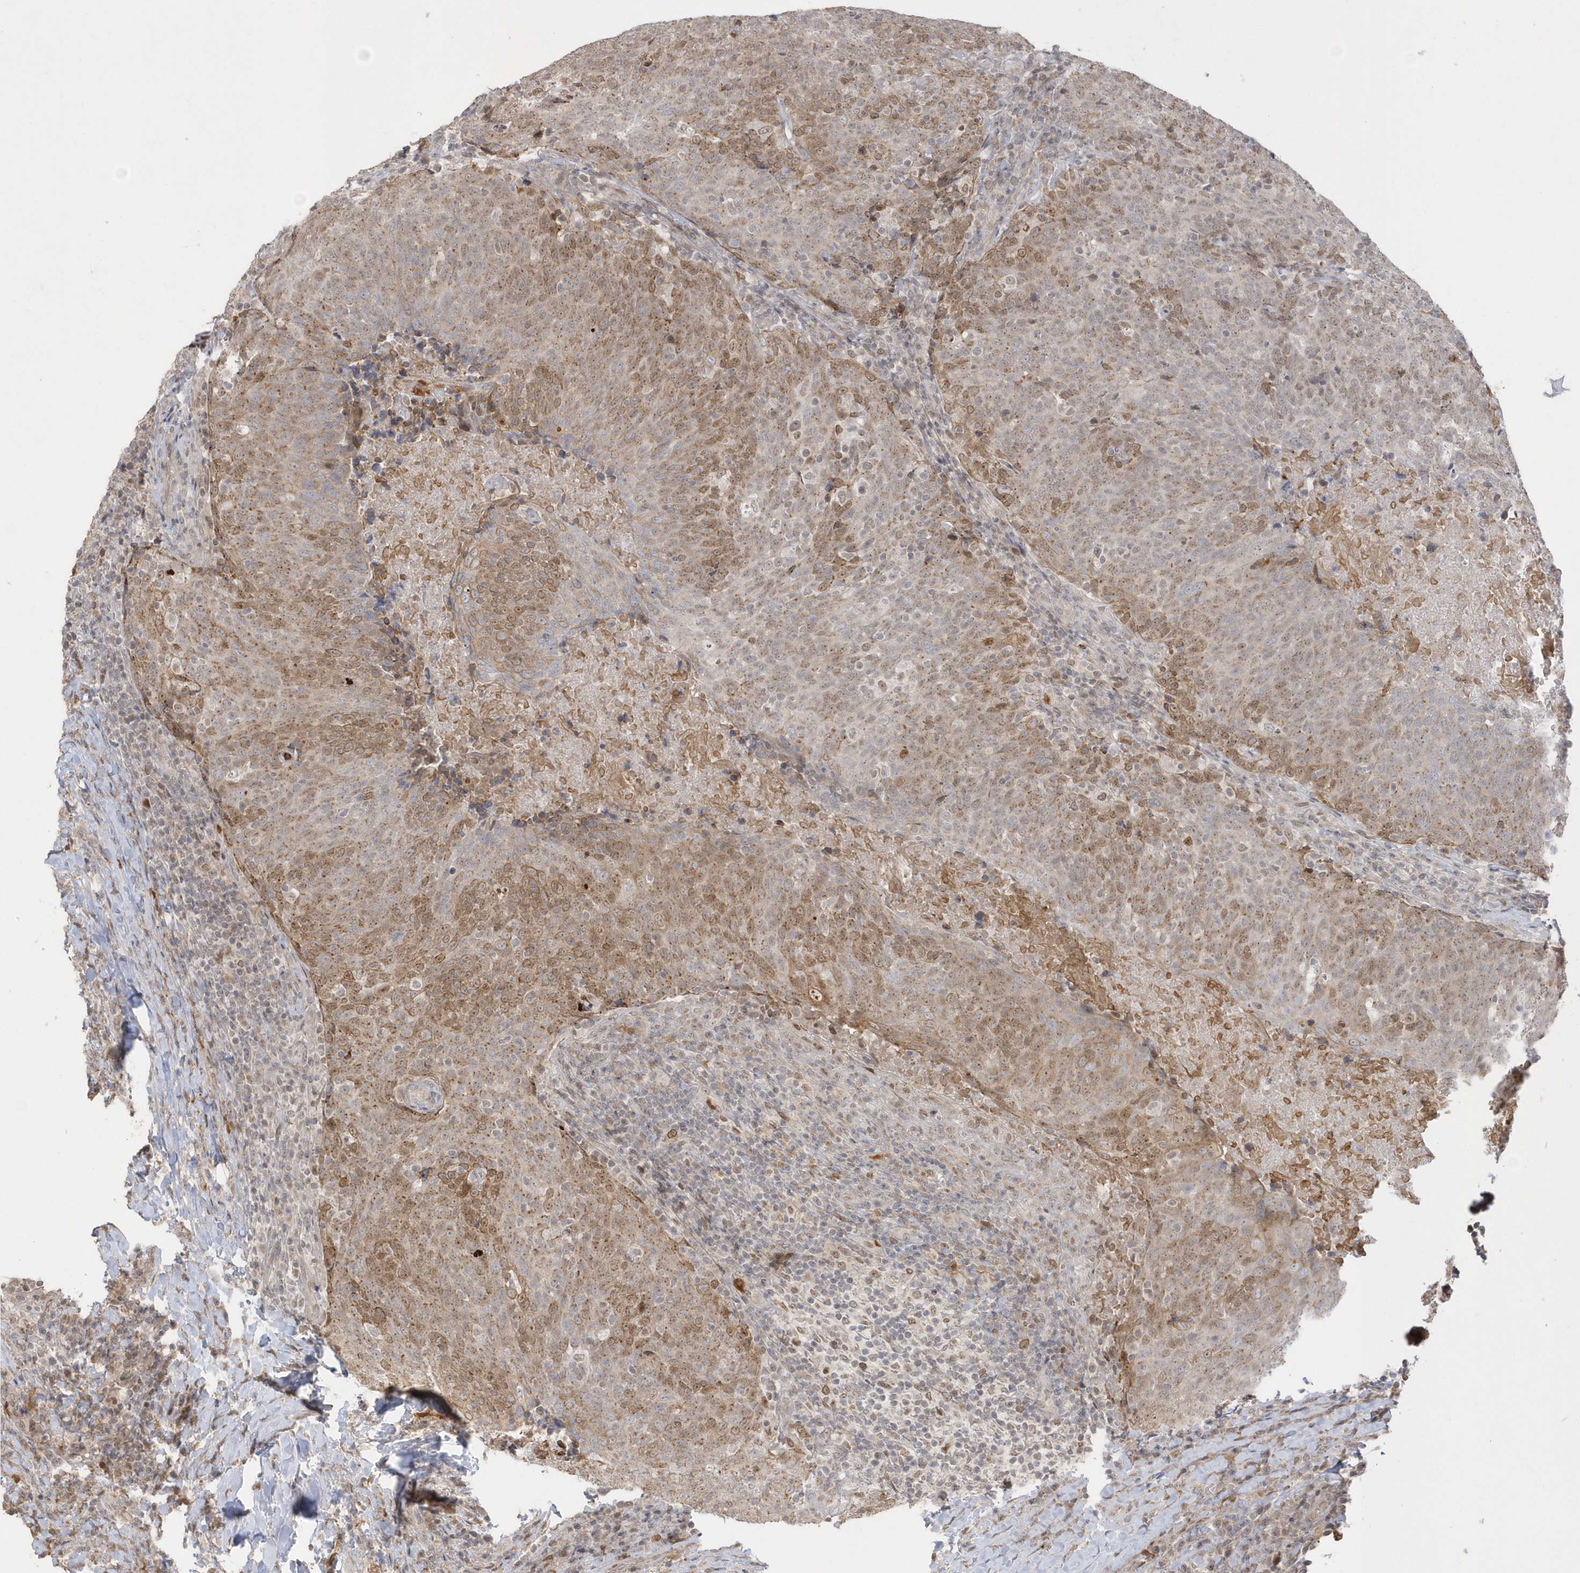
{"staining": {"intensity": "moderate", "quantity": ">75%", "location": "cytoplasmic/membranous,nuclear"}, "tissue": "head and neck cancer", "cell_type": "Tumor cells", "image_type": "cancer", "snomed": [{"axis": "morphology", "description": "Squamous cell carcinoma, NOS"}, {"axis": "morphology", "description": "Squamous cell carcinoma, metastatic, NOS"}, {"axis": "topography", "description": "Lymph node"}, {"axis": "topography", "description": "Head-Neck"}], "caption": "IHC of head and neck metastatic squamous cell carcinoma reveals medium levels of moderate cytoplasmic/membranous and nuclear staining in approximately >75% of tumor cells. Nuclei are stained in blue.", "gene": "NAF1", "patient": {"sex": "male", "age": 62}}